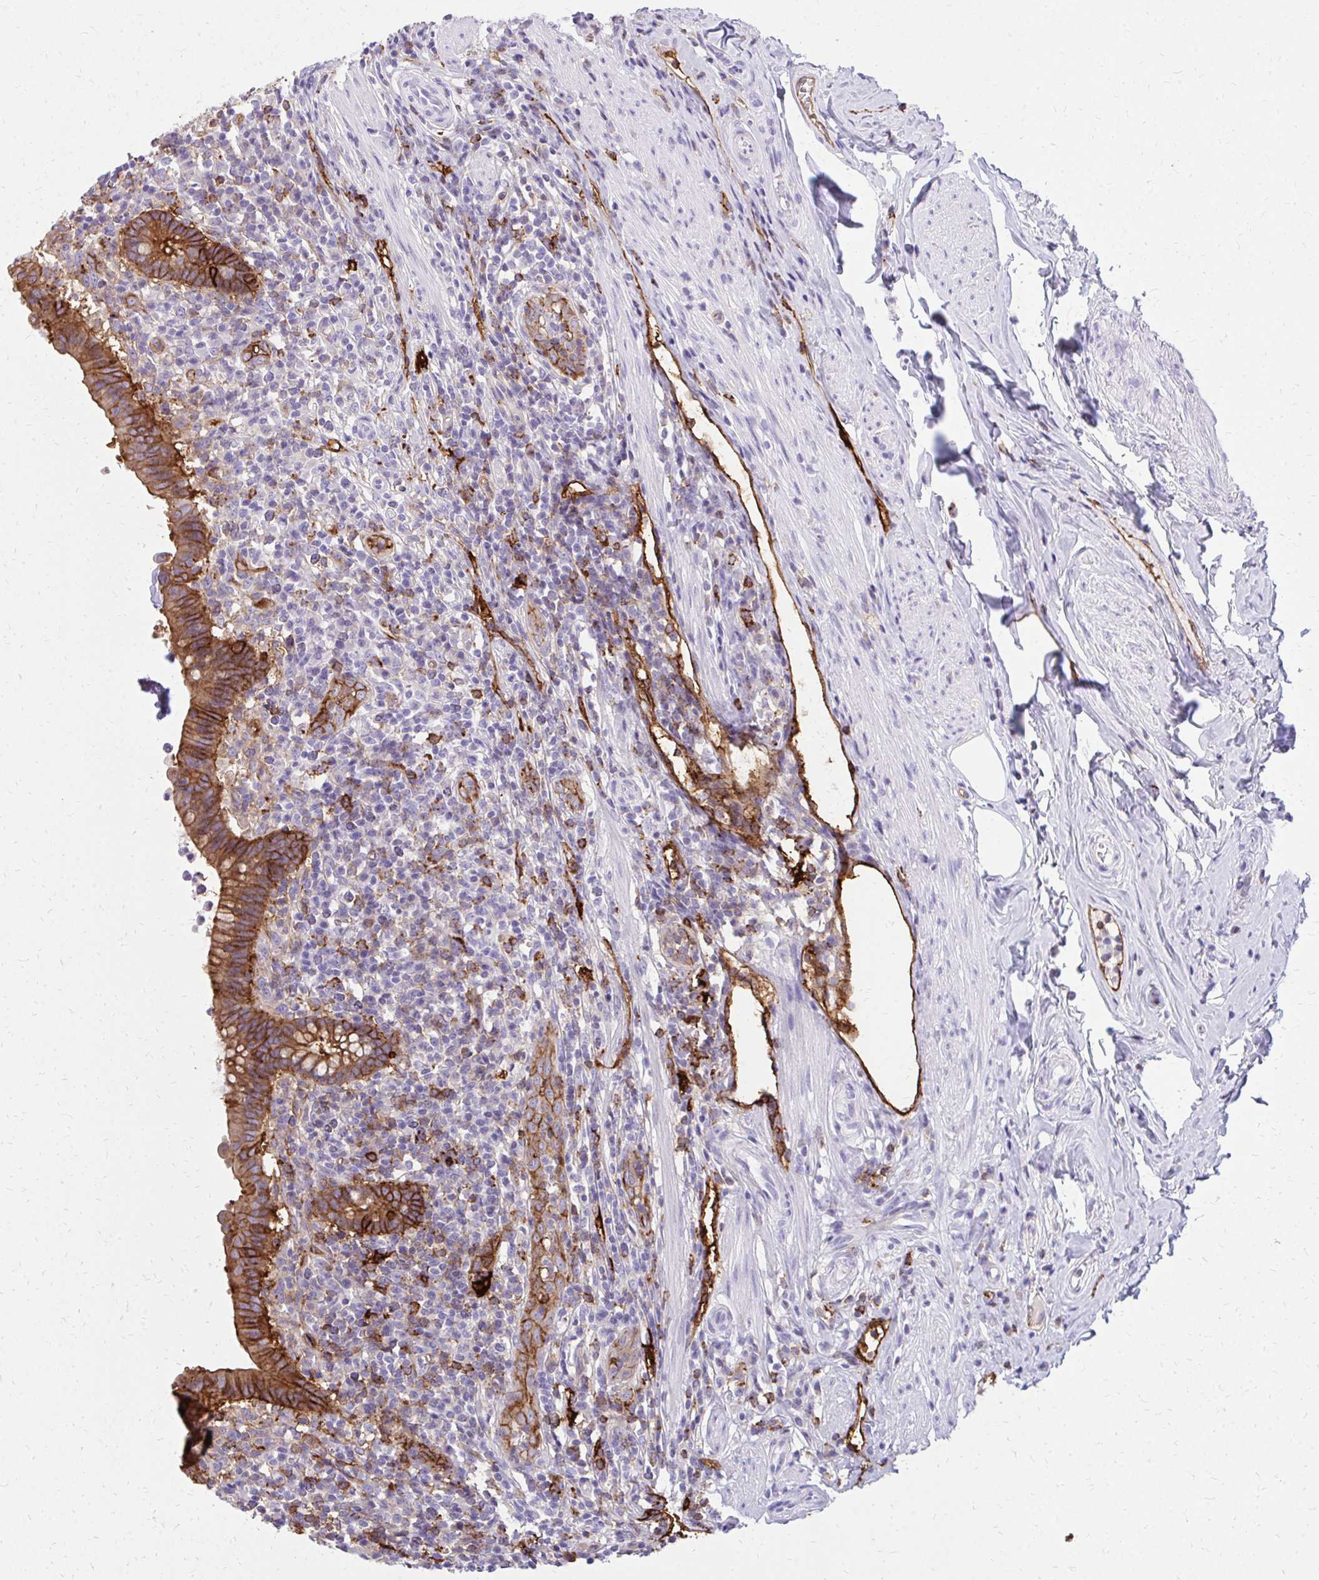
{"staining": {"intensity": "strong", "quantity": ">75%", "location": "cytoplasmic/membranous"}, "tissue": "appendix", "cell_type": "Glandular cells", "image_type": "normal", "snomed": [{"axis": "morphology", "description": "Normal tissue, NOS"}, {"axis": "topography", "description": "Appendix"}], "caption": "DAB immunohistochemical staining of normal human appendix demonstrates strong cytoplasmic/membranous protein positivity in approximately >75% of glandular cells.", "gene": "MARCKSL1", "patient": {"sex": "female", "age": 56}}